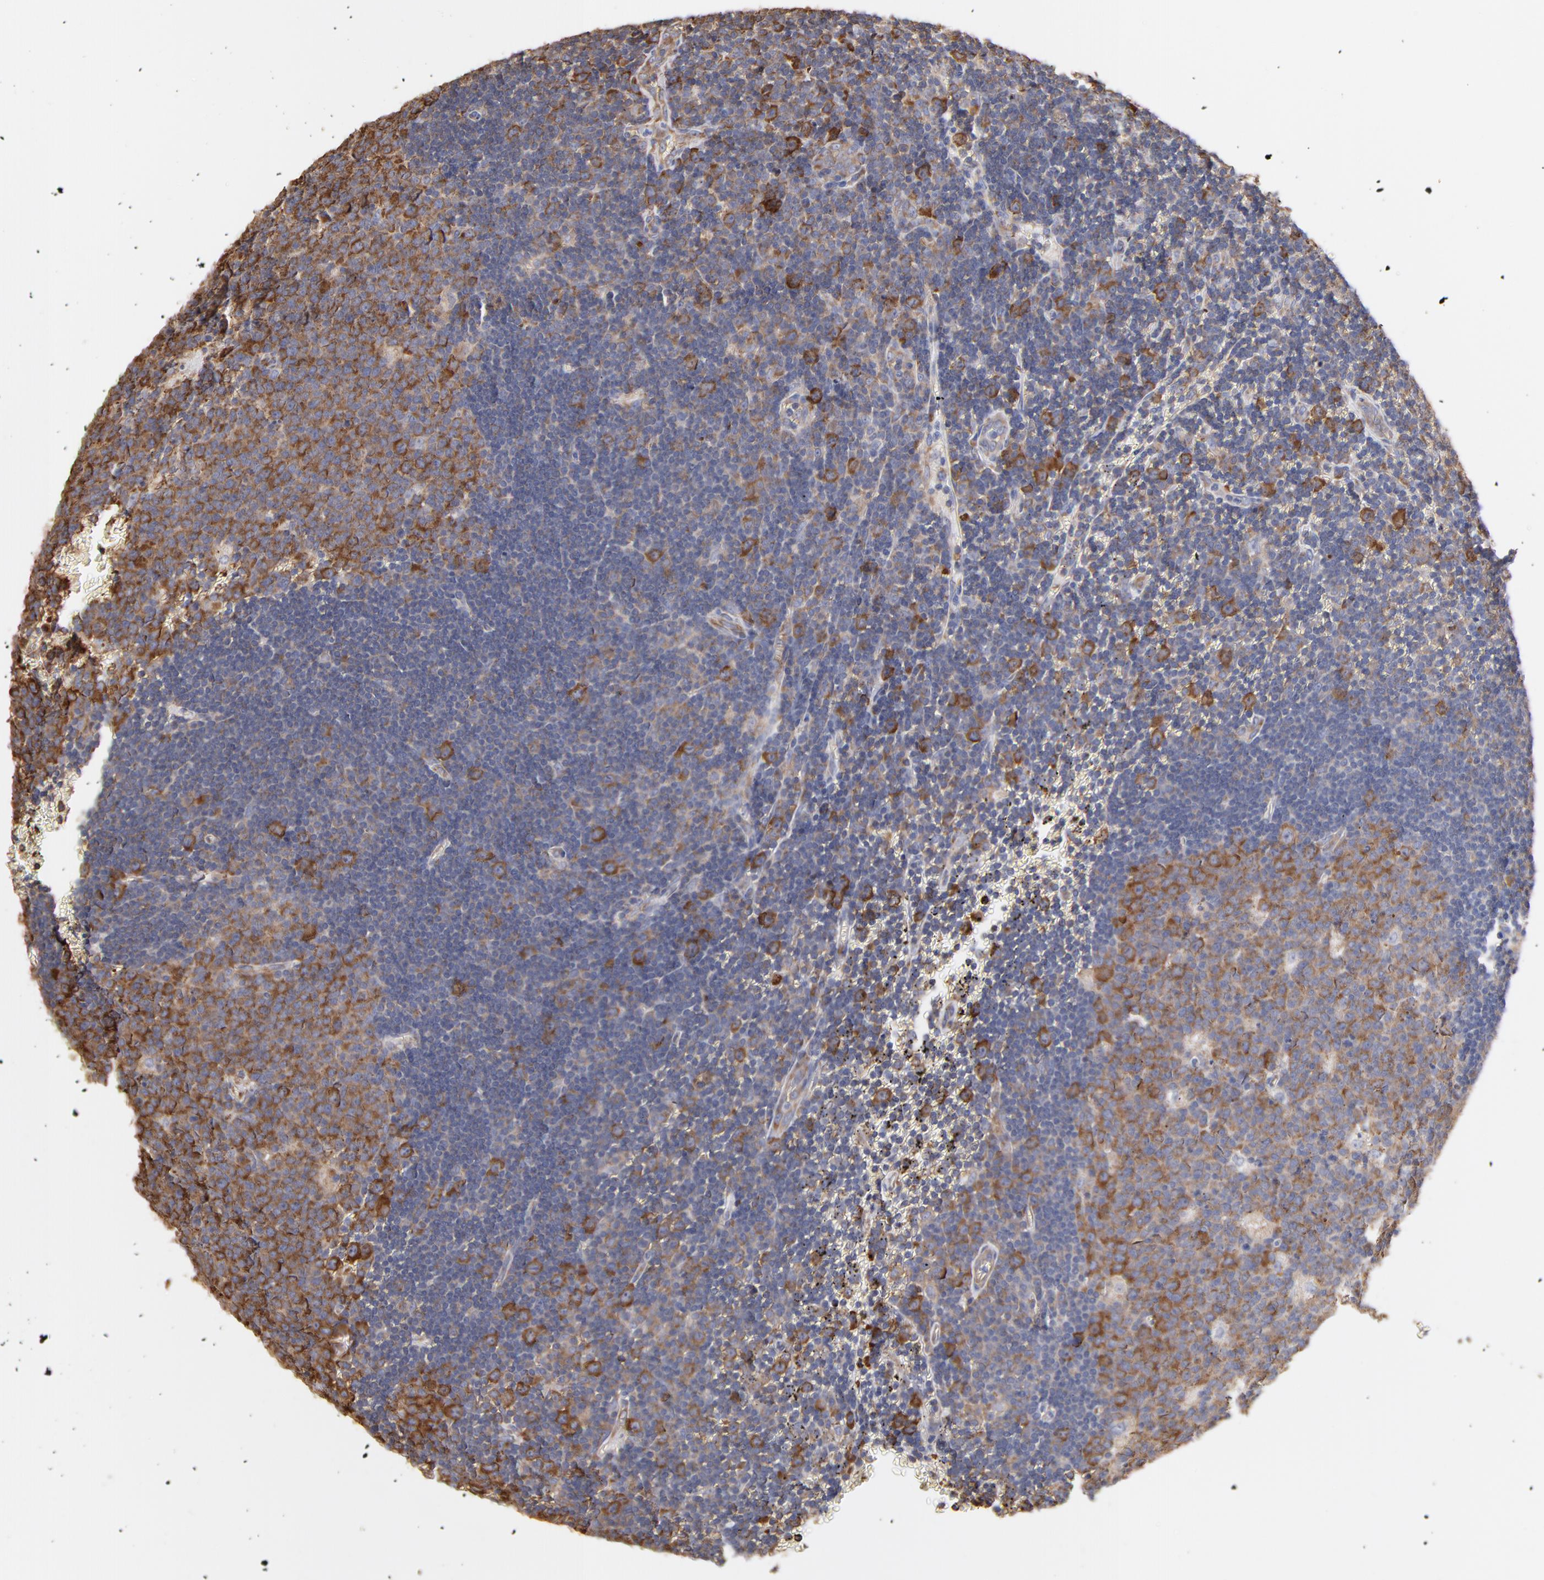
{"staining": {"intensity": "moderate", "quantity": "25%-75%", "location": "cytoplasmic/membranous"}, "tissue": "lymph node", "cell_type": "Germinal center cells", "image_type": "normal", "snomed": [{"axis": "morphology", "description": "Normal tissue, NOS"}, {"axis": "topography", "description": "Lymph node"}, {"axis": "topography", "description": "Salivary gland"}], "caption": "A brown stain labels moderate cytoplasmic/membranous positivity of a protein in germinal center cells of benign human lymph node. (DAB IHC, brown staining for protein, blue staining for nuclei).", "gene": "RPL9", "patient": {"sex": "male", "age": 8}}